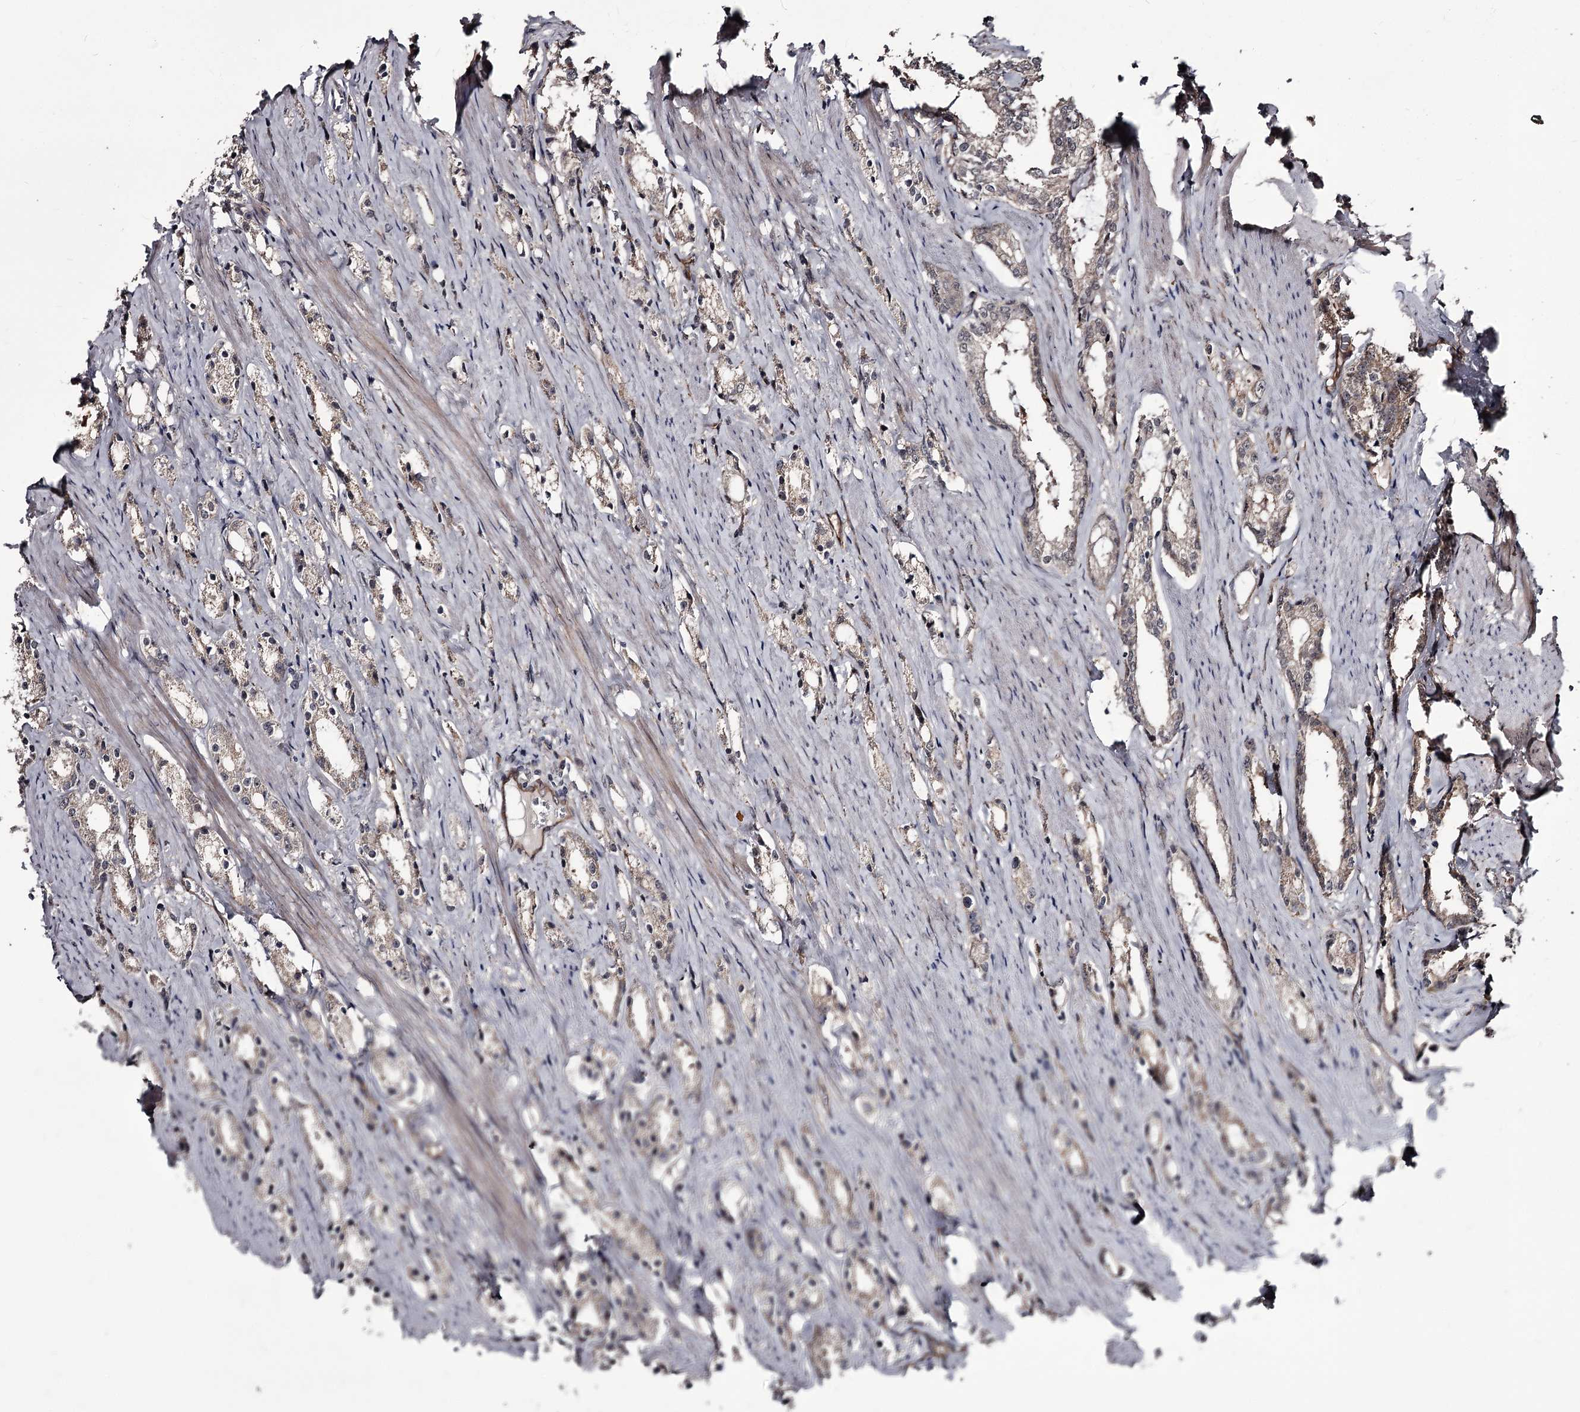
{"staining": {"intensity": "weak", "quantity": "25%-75%", "location": "cytoplasmic/membranous"}, "tissue": "prostate cancer", "cell_type": "Tumor cells", "image_type": "cancer", "snomed": [{"axis": "morphology", "description": "Adenocarcinoma, High grade"}, {"axis": "topography", "description": "Prostate"}], "caption": "Protein analysis of prostate cancer (adenocarcinoma (high-grade)) tissue shows weak cytoplasmic/membranous staining in about 25%-75% of tumor cells.", "gene": "CDC42EP2", "patient": {"sex": "male", "age": 66}}